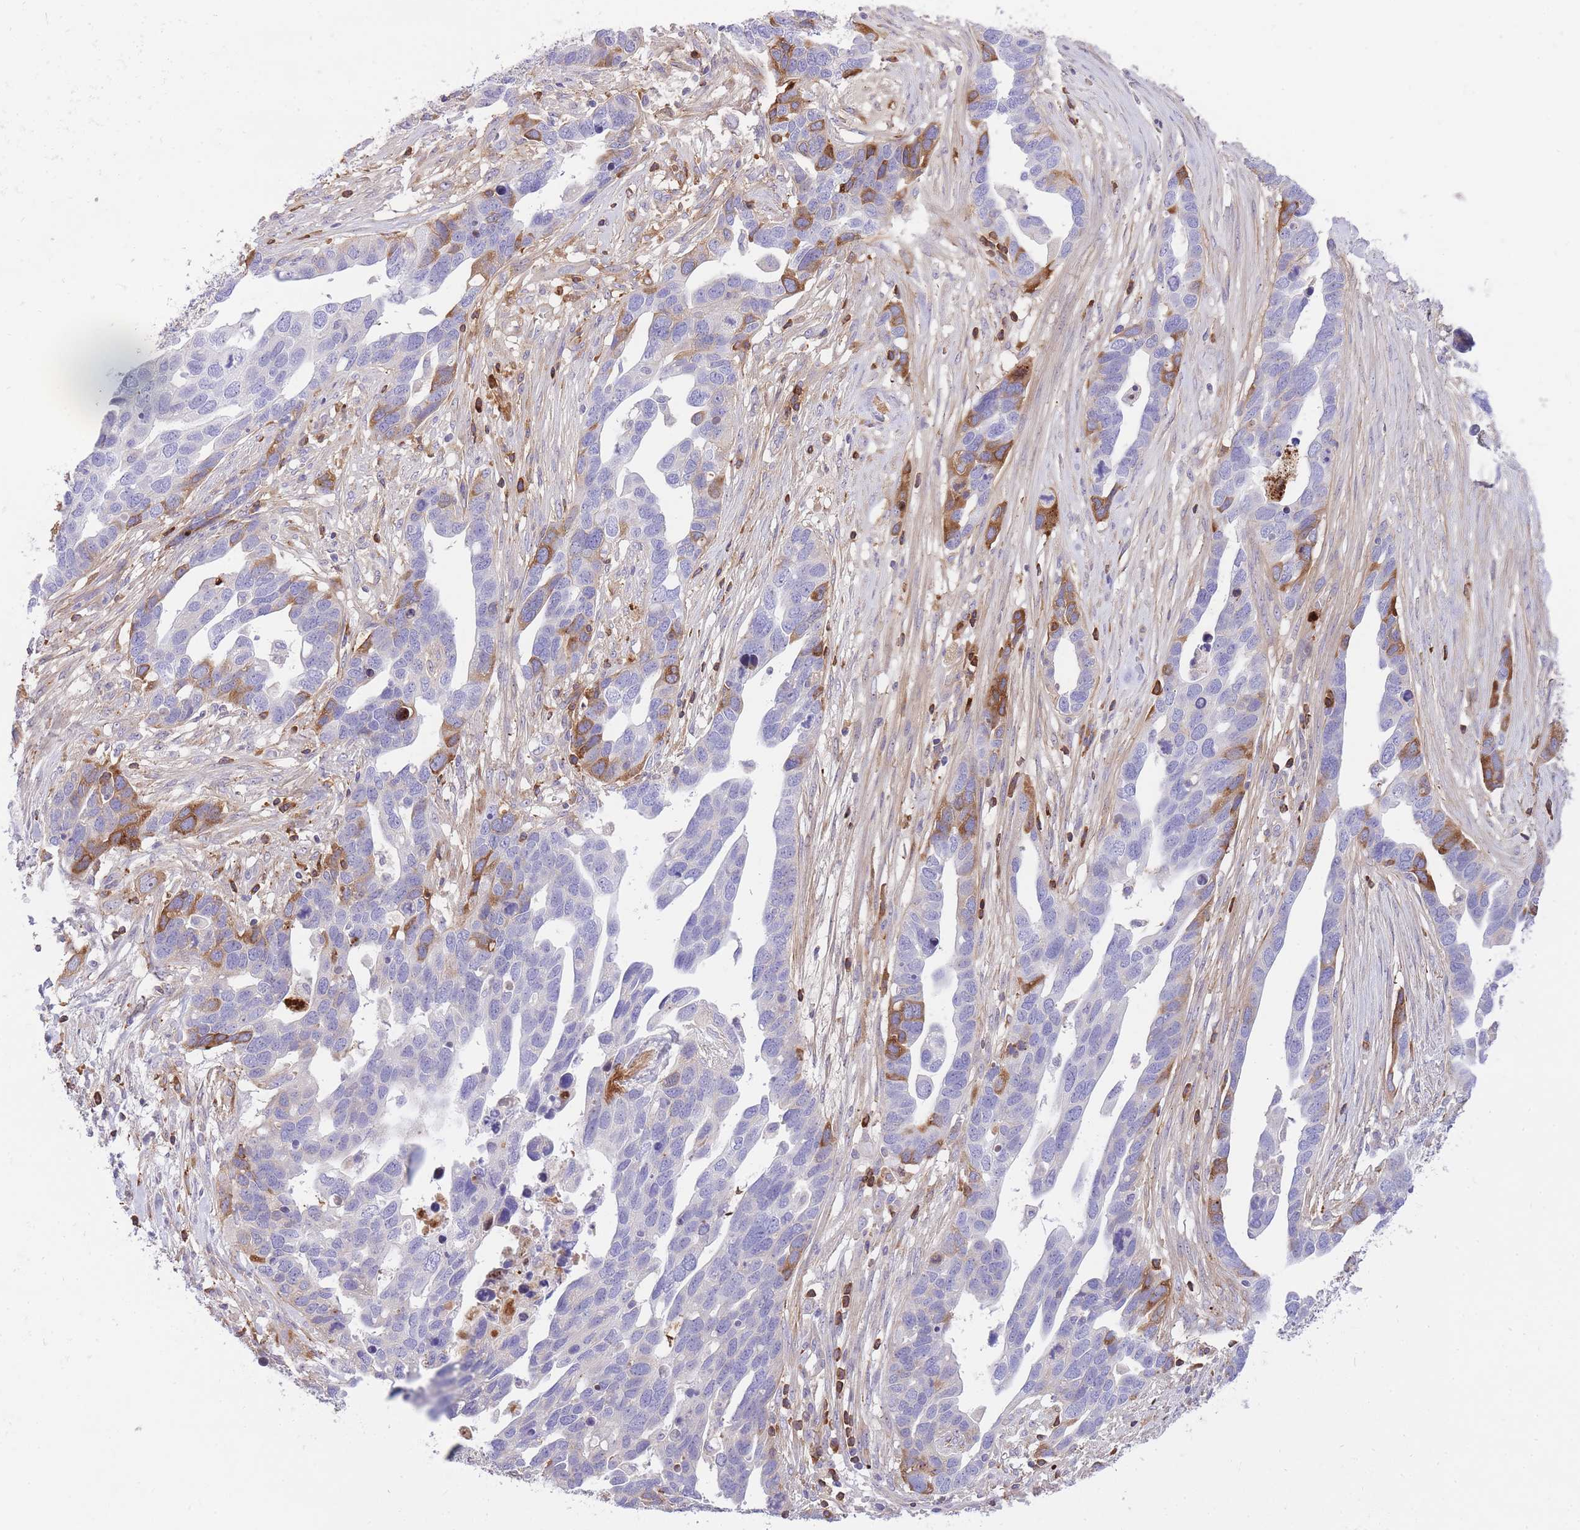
{"staining": {"intensity": "moderate", "quantity": "<25%", "location": "cytoplasmic/membranous"}, "tissue": "ovarian cancer", "cell_type": "Tumor cells", "image_type": "cancer", "snomed": [{"axis": "morphology", "description": "Cystadenocarcinoma, serous, NOS"}, {"axis": "topography", "description": "Ovary"}], "caption": "Serous cystadenocarcinoma (ovarian) was stained to show a protein in brown. There is low levels of moderate cytoplasmic/membranous positivity in approximately <25% of tumor cells.", "gene": "HRG", "patient": {"sex": "female", "age": 54}}